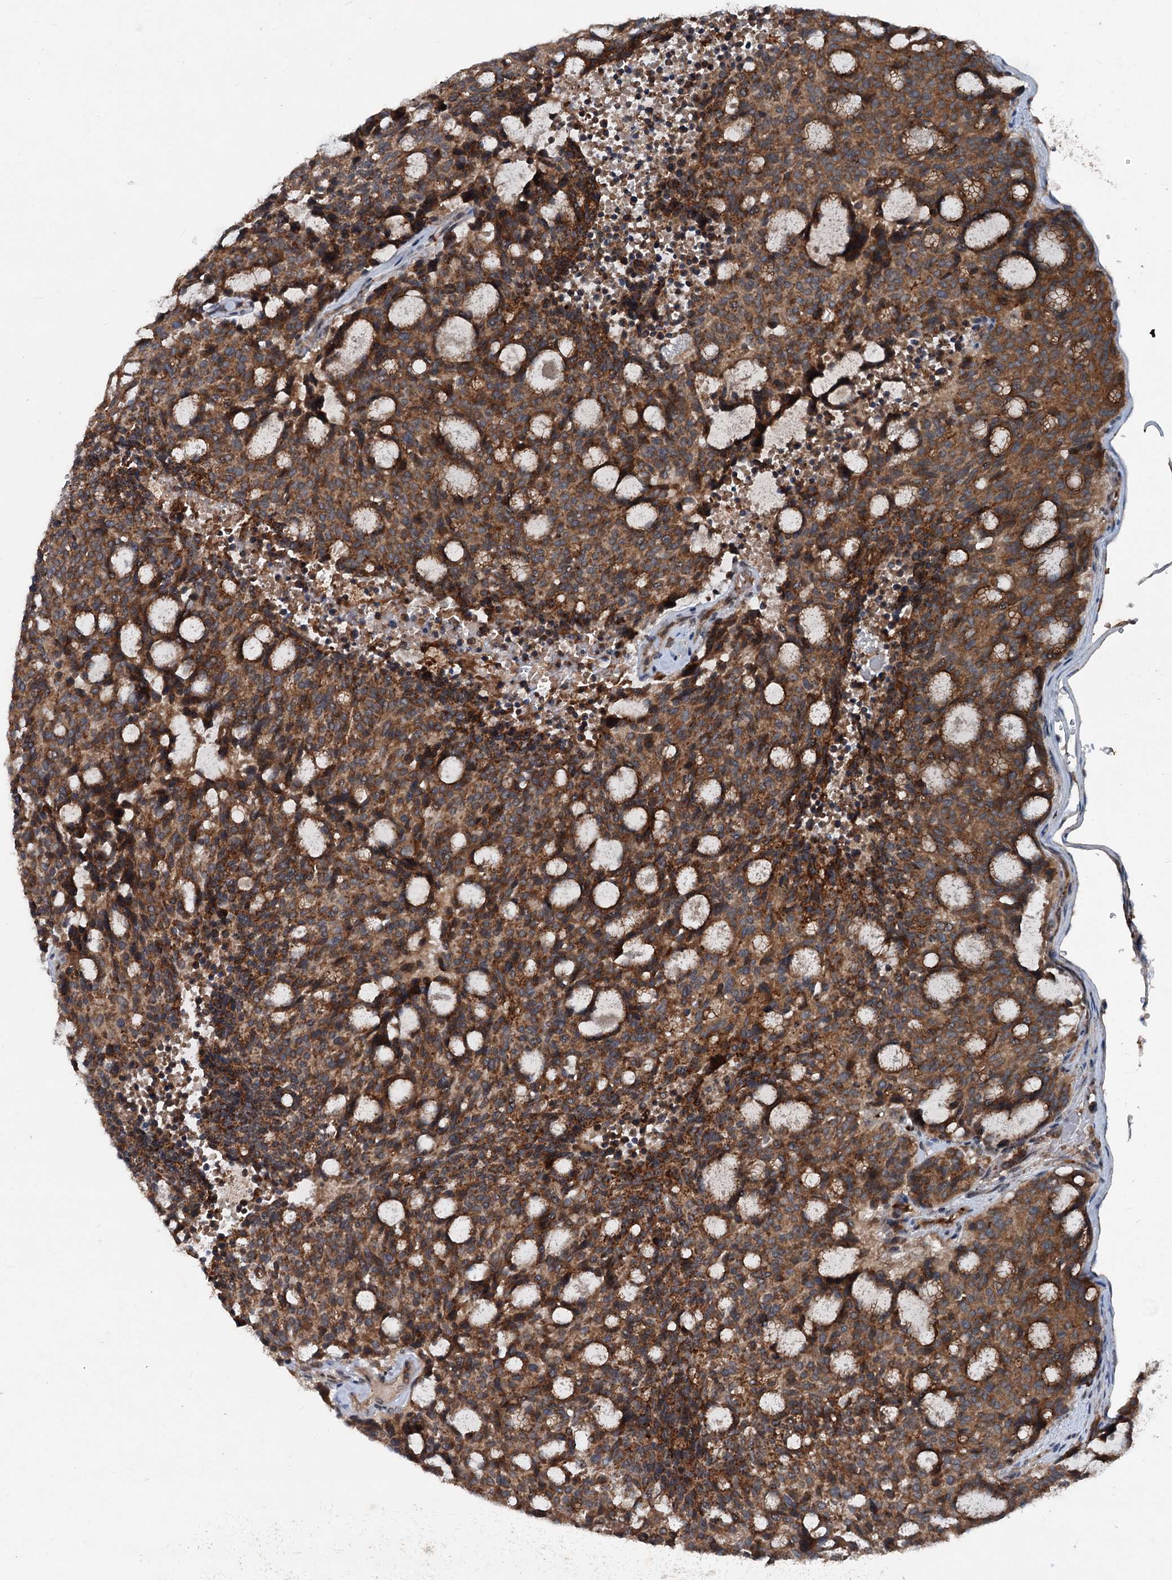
{"staining": {"intensity": "moderate", "quantity": ">75%", "location": "cytoplasmic/membranous"}, "tissue": "carcinoid", "cell_type": "Tumor cells", "image_type": "cancer", "snomed": [{"axis": "morphology", "description": "Carcinoid, malignant, NOS"}, {"axis": "topography", "description": "Pancreas"}], "caption": "This micrograph shows IHC staining of human carcinoid (malignant), with medium moderate cytoplasmic/membranous staining in approximately >75% of tumor cells.", "gene": "N4BP2L2", "patient": {"sex": "female", "age": 54}}